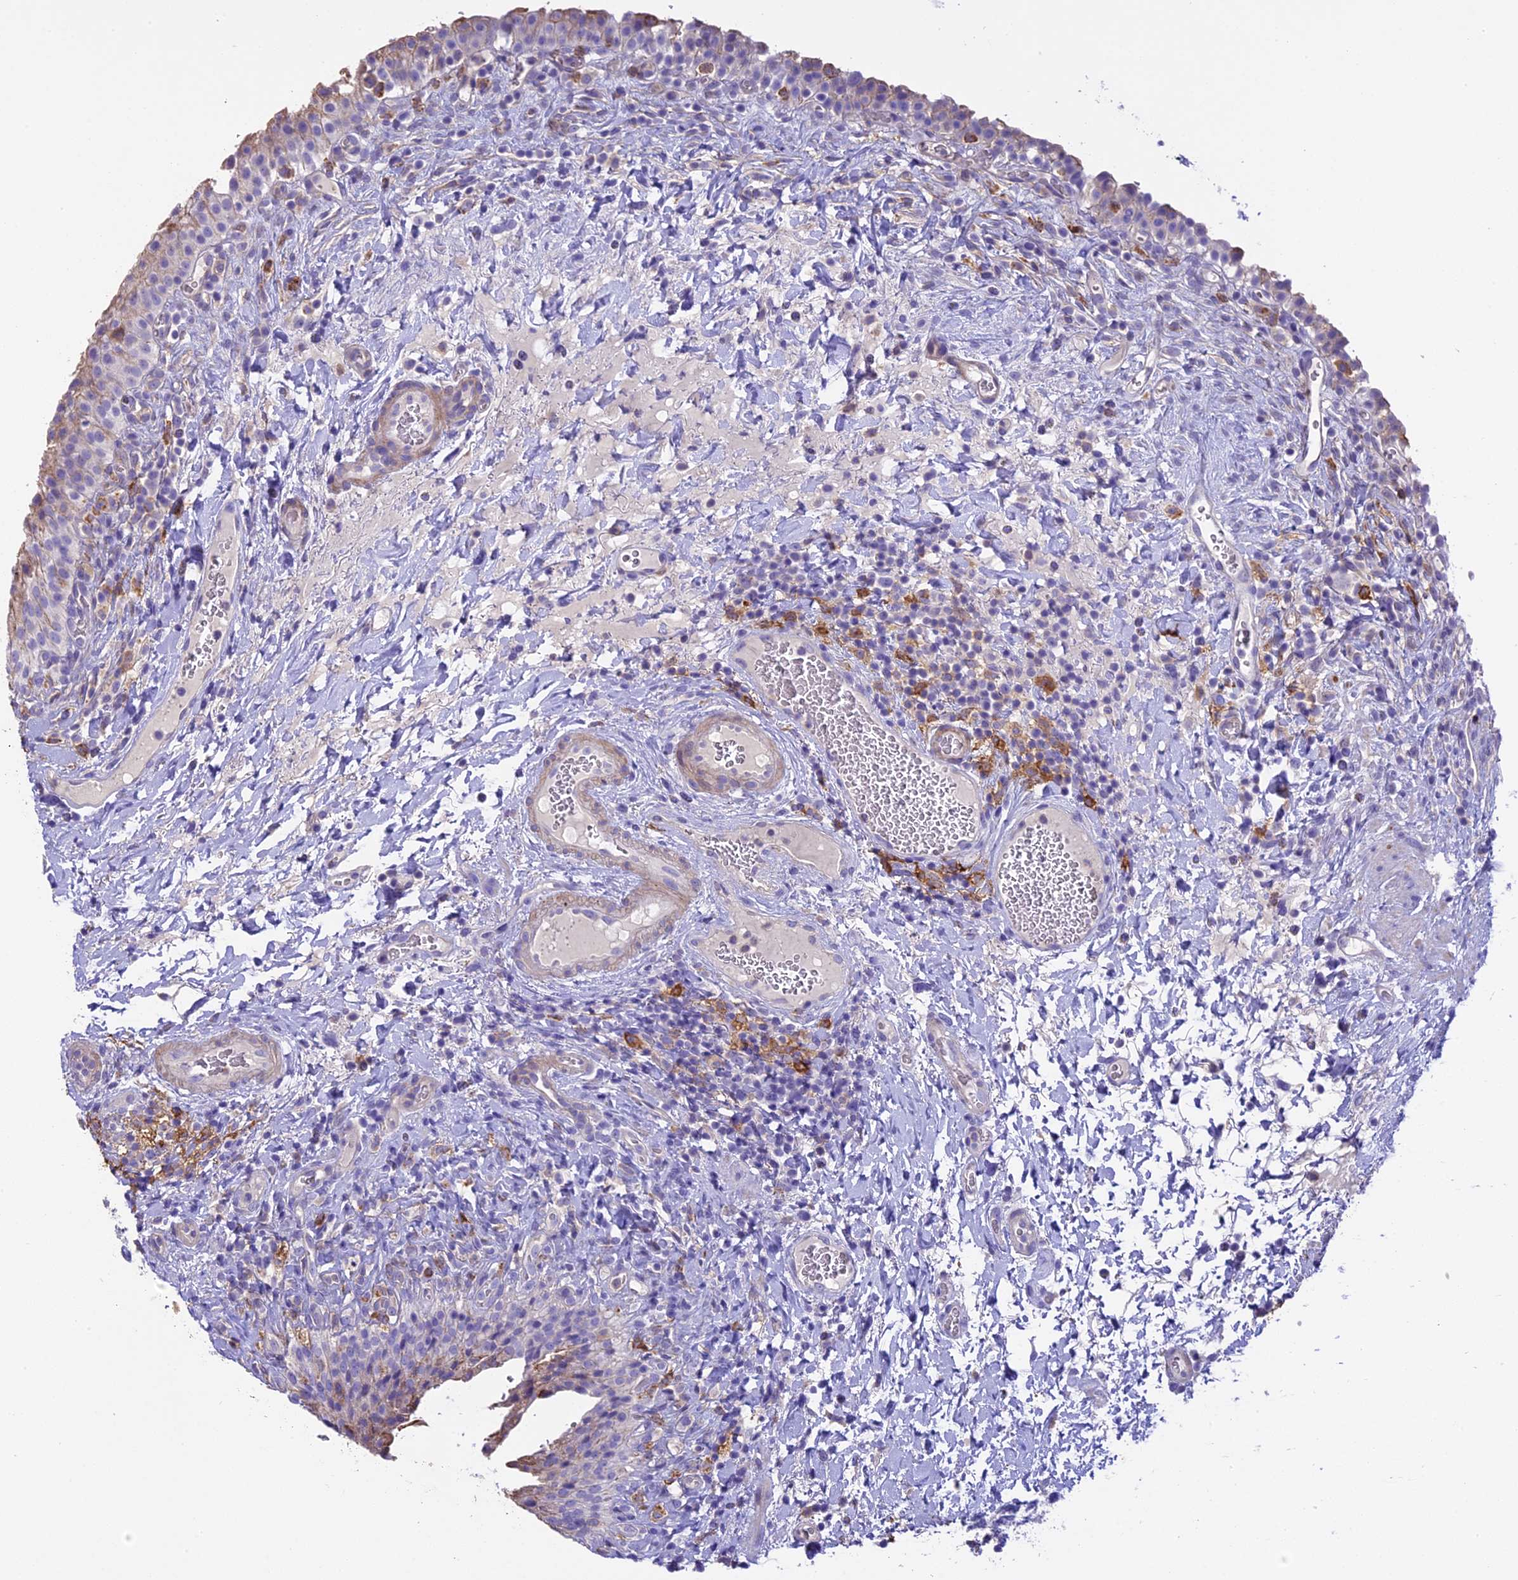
{"staining": {"intensity": "moderate", "quantity": "<25%", "location": "cytoplasmic/membranous"}, "tissue": "urinary bladder", "cell_type": "Urothelial cells", "image_type": "normal", "snomed": [{"axis": "morphology", "description": "Normal tissue, NOS"}, {"axis": "morphology", "description": "Inflammation, NOS"}, {"axis": "topography", "description": "Urinary bladder"}], "caption": "About <25% of urothelial cells in unremarkable urinary bladder exhibit moderate cytoplasmic/membranous protein positivity as visualized by brown immunohistochemical staining.", "gene": "NOD2", "patient": {"sex": "male", "age": 64}}